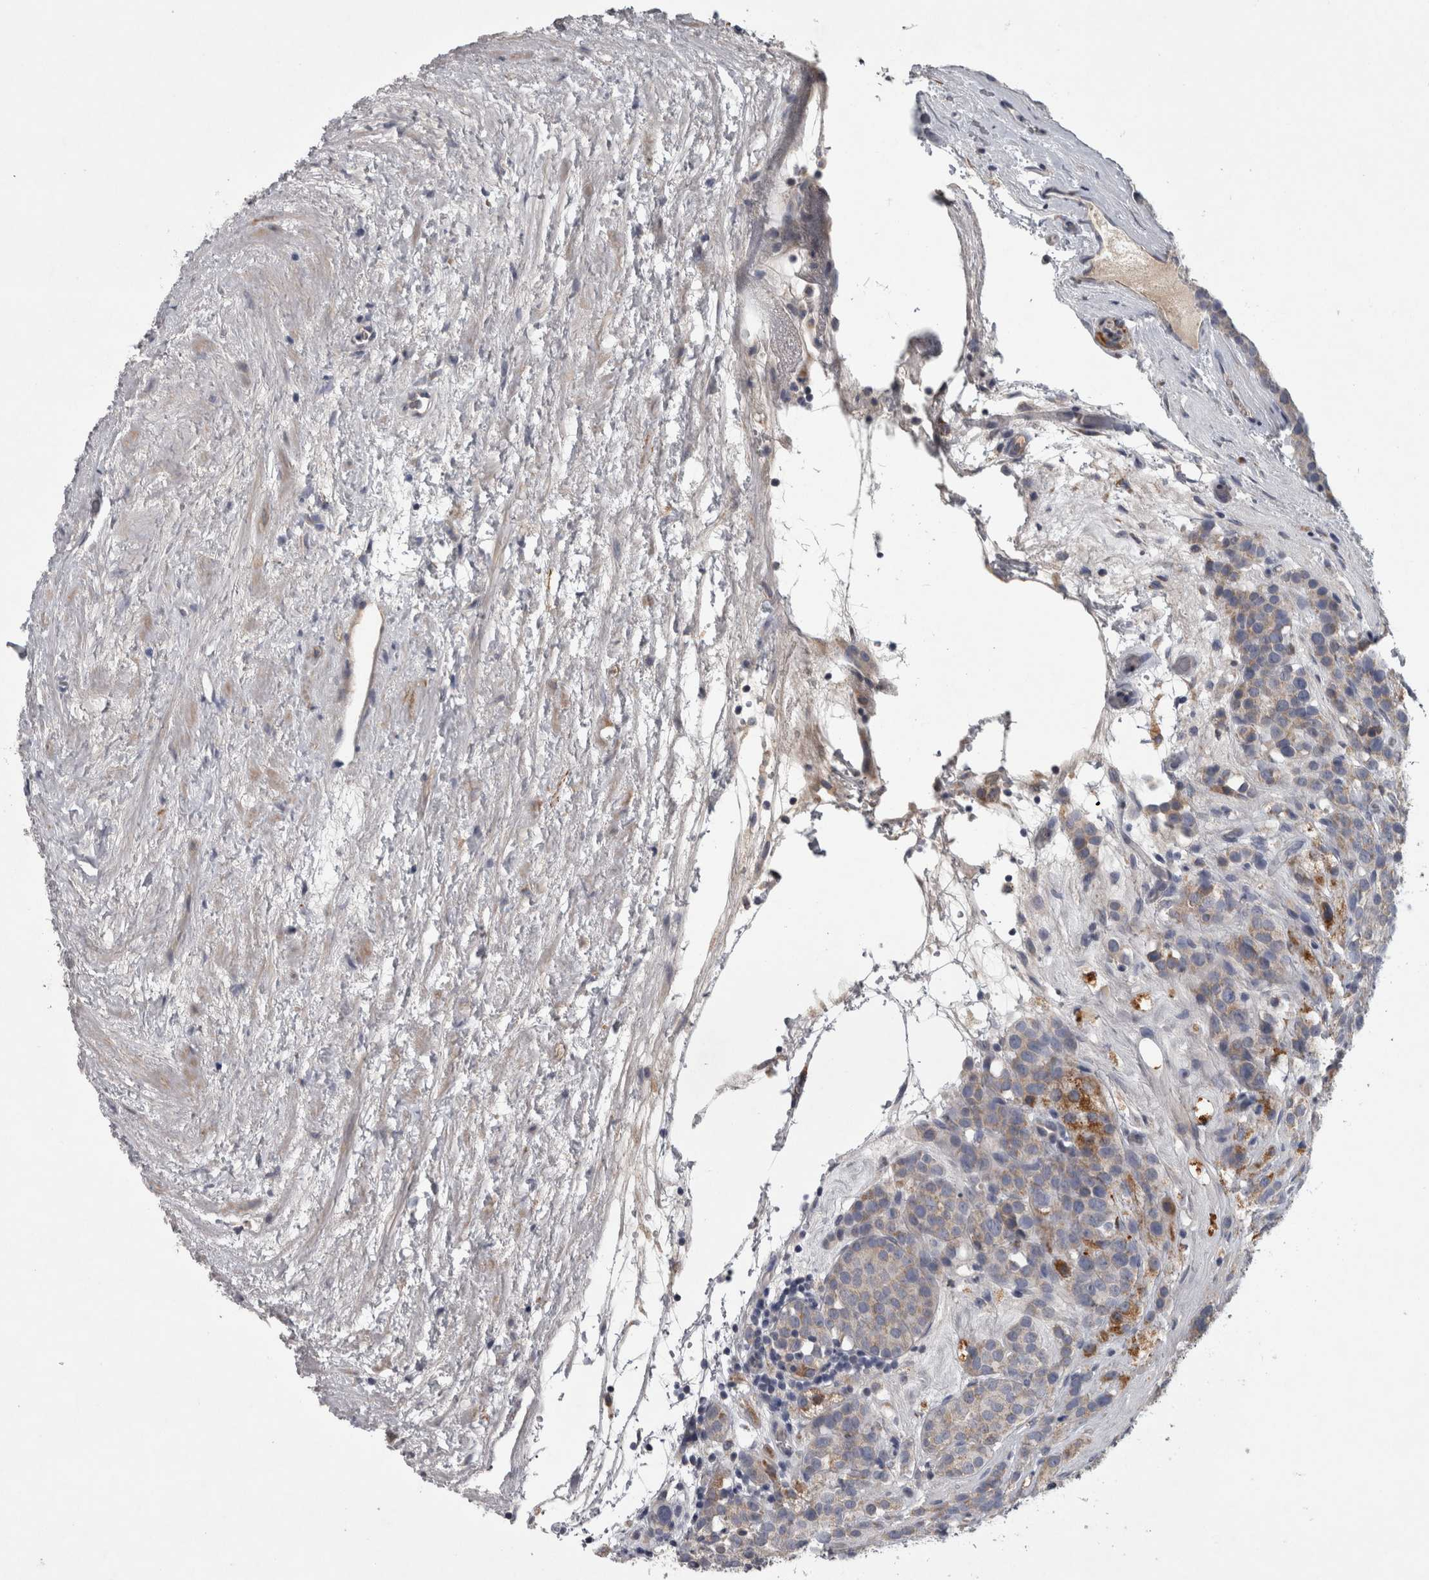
{"staining": {"intensity": "moderate", "quantity": "25%-75%", "location": "cytoplasmic/membranous"}, "tissue": "testis cancer", "cell_type": "Tumor cells", "image_type": "cancer", "snomed": [{"axis": "morphology", "description": "Seminoma, NOS"}, {"axis": "topography", "description": "Testis"}], "caption": "A brown stain shows moderate cytoplasmic/membranous positivity of a protein in human testis cancer tumor cells. (DAB = brown stain, brightfield microscopy at high magnification).", "gene": "DBT", "patient": {"sex": "male", "age": 71}}